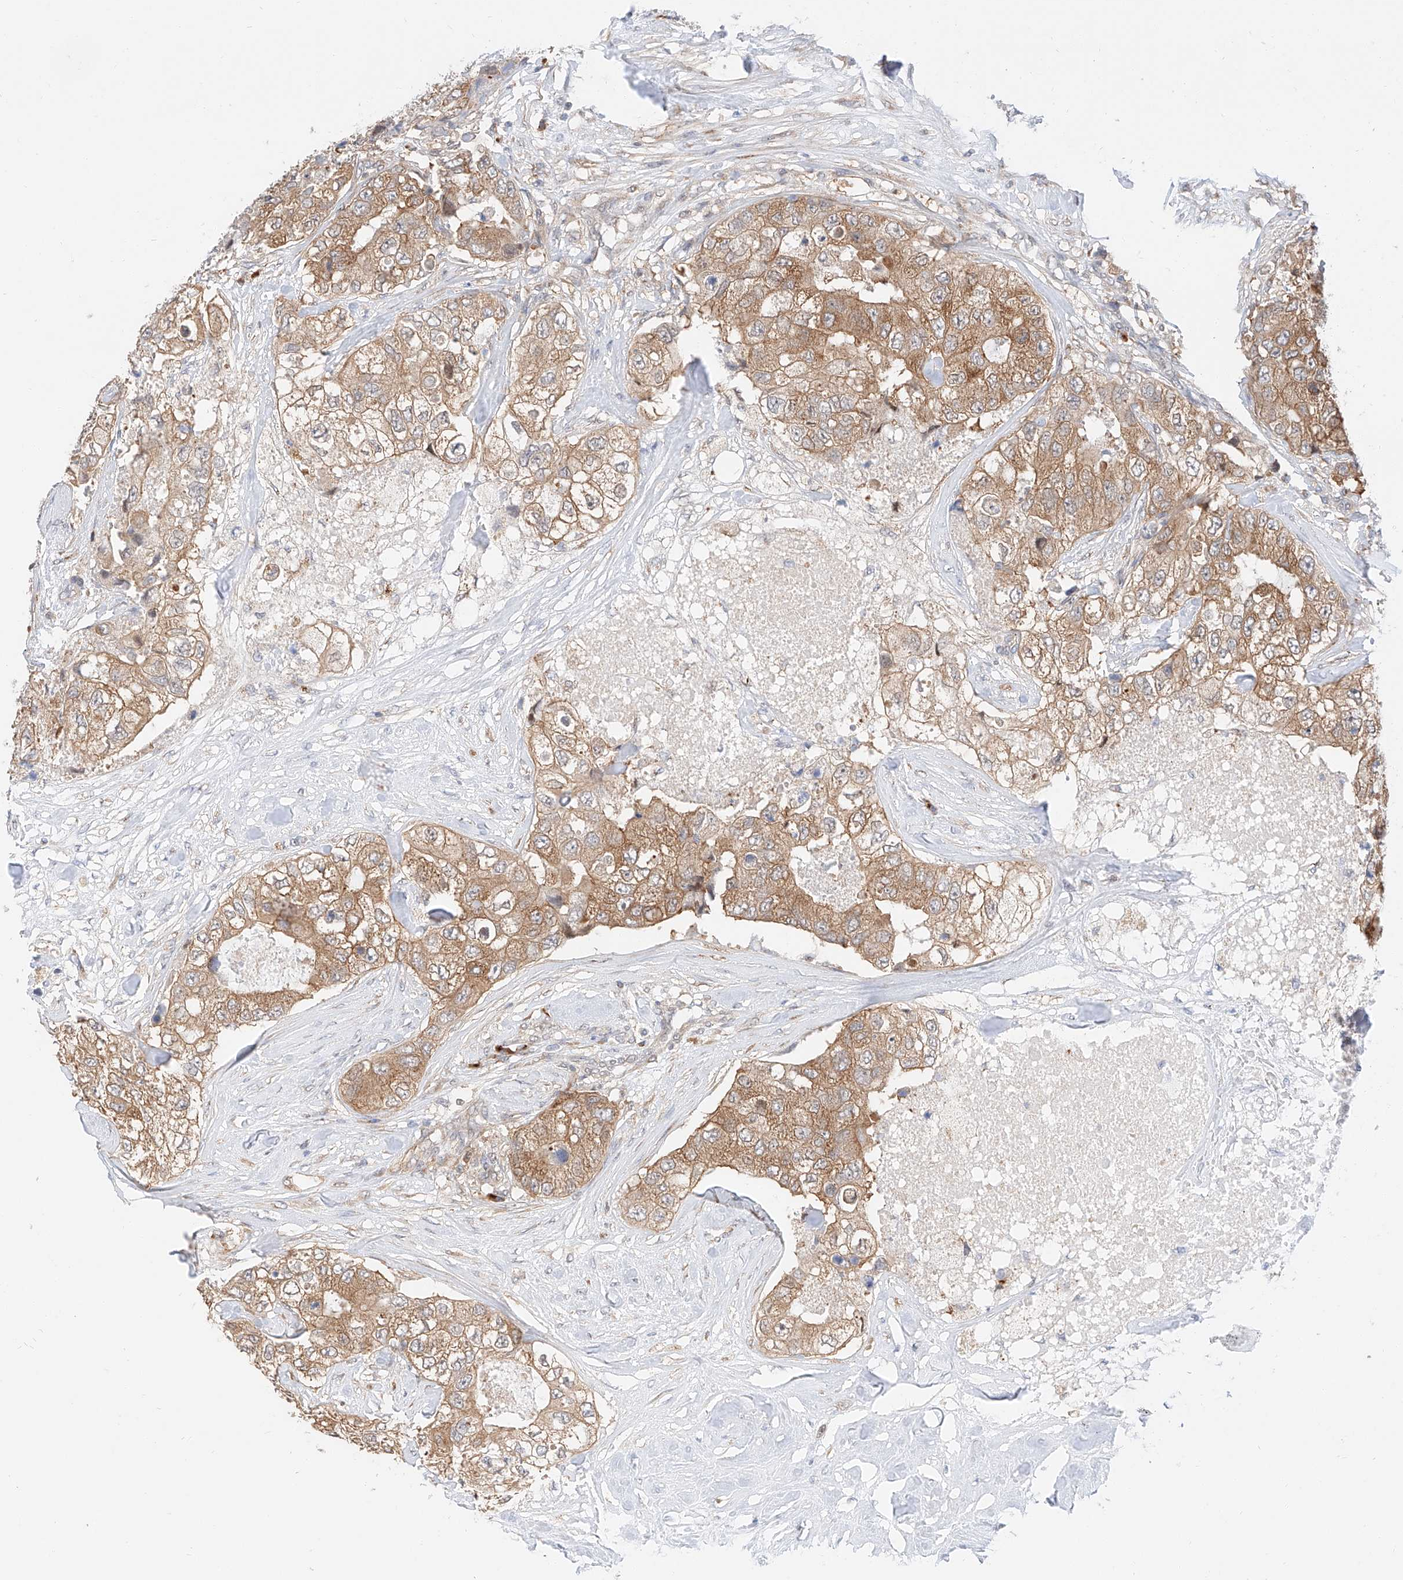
{"staining": {"intensity": "moderate", "quantity": ">75%", "location": "cytoplasmic/membranous"}, "tissue": "breast cancer", "cell_type": "Tumor cells", "image_type": "cancer", "snomed": [{"axis": "morphology", "description": "Duct carcinoma"}, {"axis": "topography", "description": "Breast"}], "caption": "Immunohistochemical staining of human breast cancer shows moderate cytoplasmic/membranous protein positivity in about >75% of tumor cells.", "gene": "CARMIL1", "patient": {"sex": "female", "age": 62}}